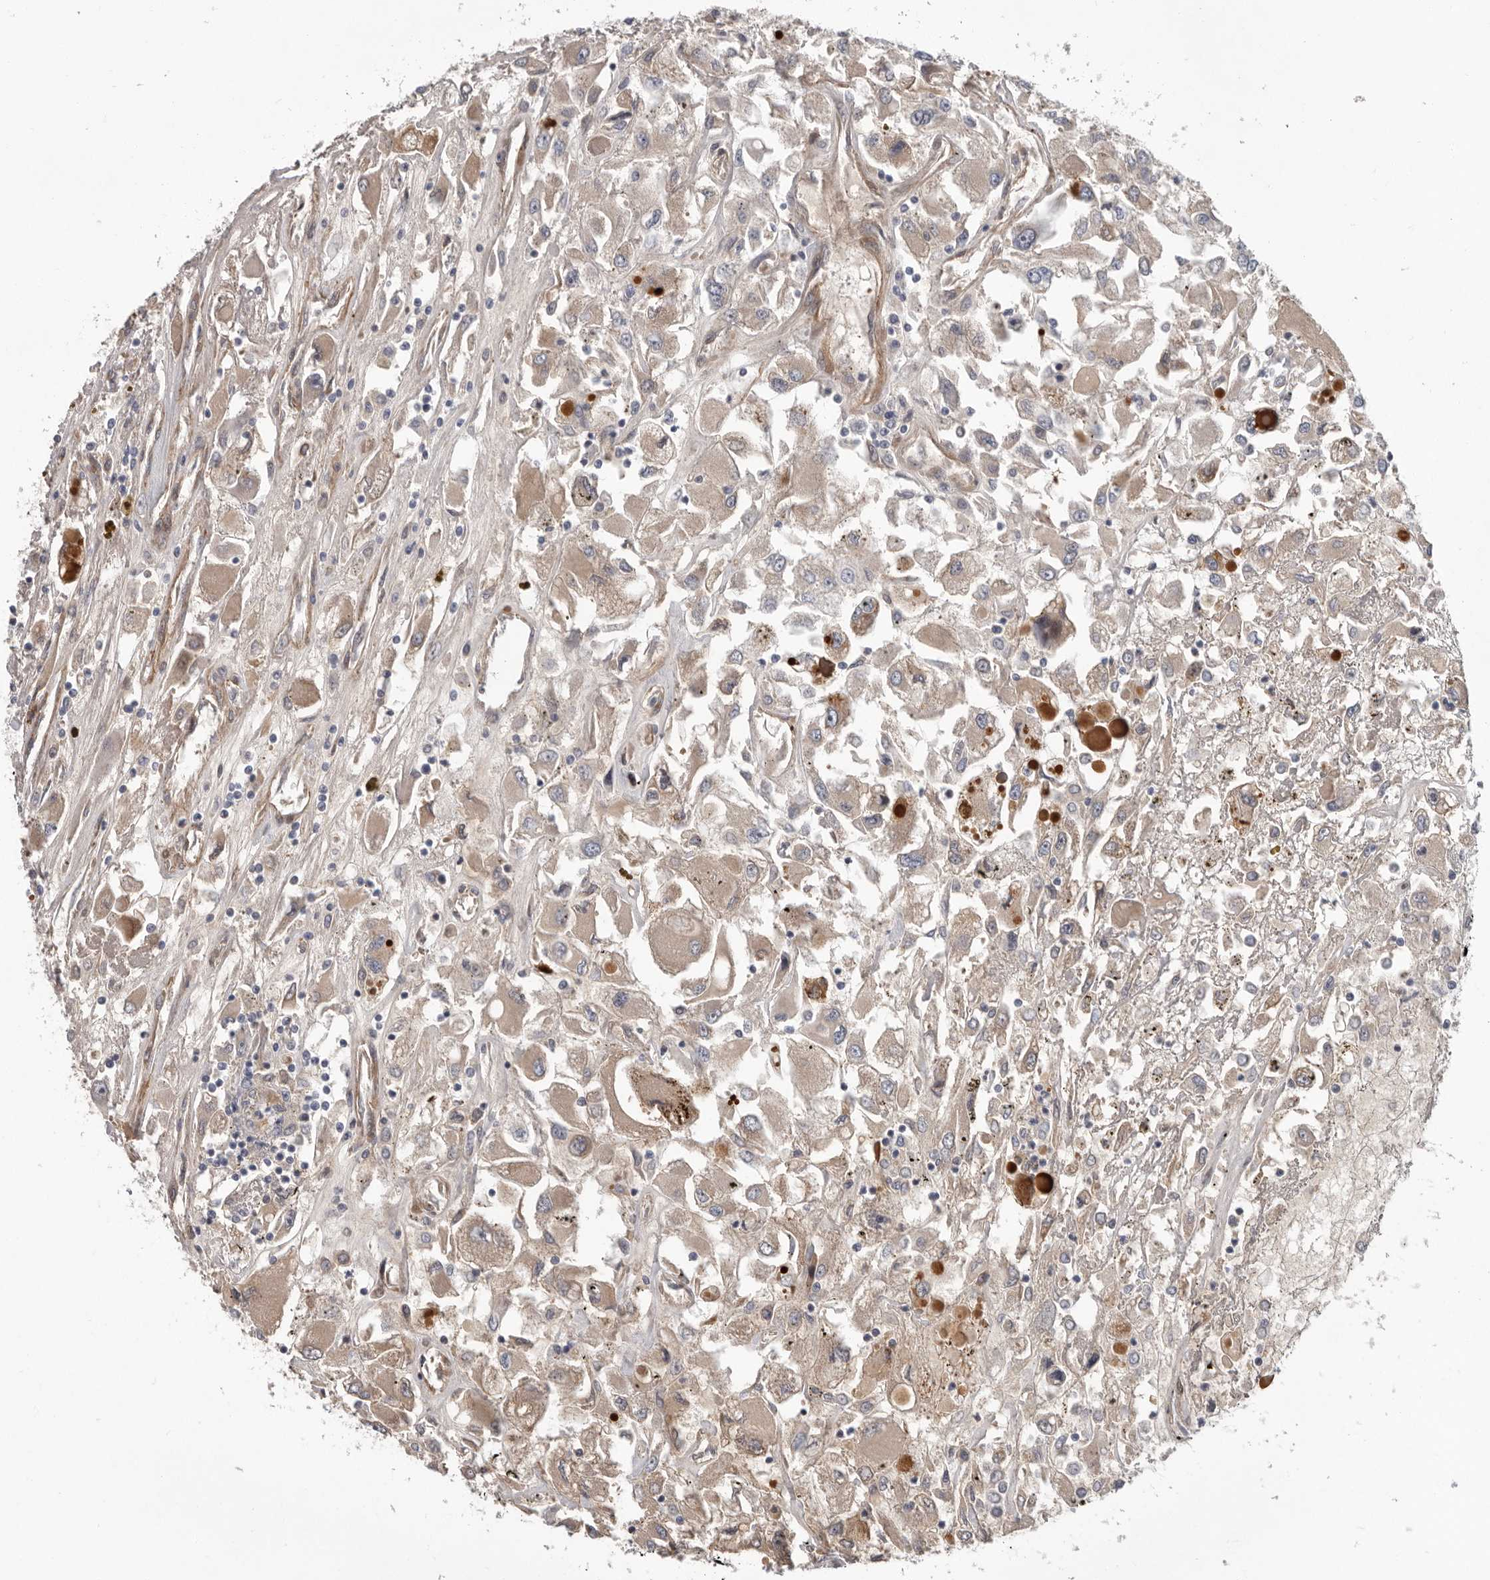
{"staining": {"intensity": "weak", "quantity": ">75%", "location": "cytoplasmic/membranous"}, "tissue": "renal cancer", "cell_type": "Tumor cells", "image_type": "cancer", "snomed": [{"axis": "morphology", "description": "Adenocarcinoma, NOS"}, {"axis": "topography", "description": "Kidney"}], "caption": "A histopathology image of human renal cancer stained for a protein shows weak cytoplasmic/membranous brown staining in tumor cells.", "gene": "ATXN3L", "patient": {"sex": "female", "age": 52}}